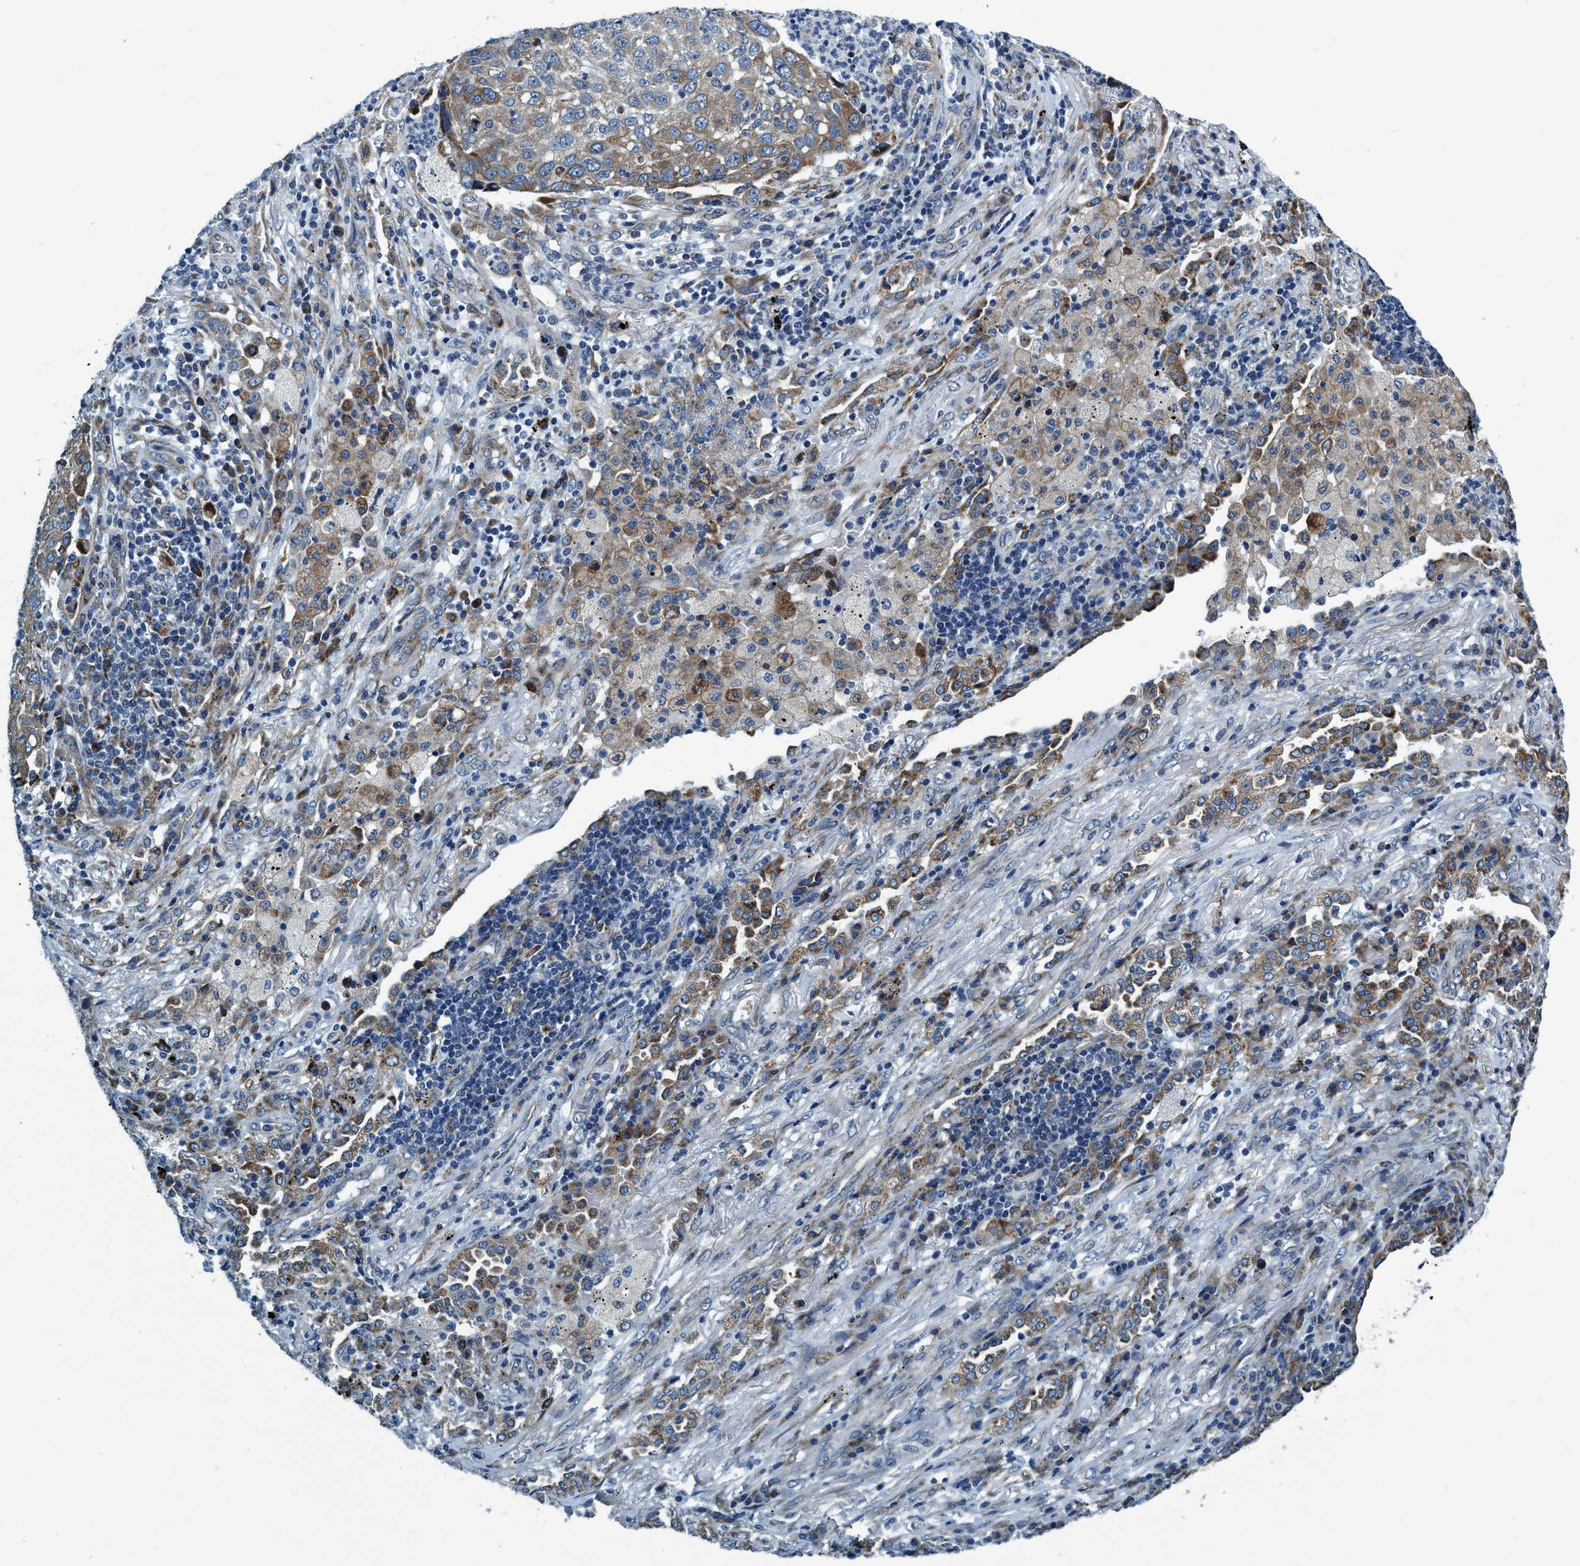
{"staining": {"intensity": "moderate", "quantity": "<25%", "location": "cytoplasmic/membranous"}, "tissue": "lung cancer", "cell_type": "Tumor cells", "image_type": "cancer", "snomed": [{"axis": "morphology", "description": "Squamous cell carcinoma, NOS"}, {"axis": "topography", "description": "Lung"}], "caption": "Immunohistochemistry staining of squamous cell carcinoma (lung), which exhibits low levels of moderate cytoplasmic/membranous expression in about <25% of tumor cells indicating moderate cytoplasmic/membranous protein staining. The staining was performed using DAB (3,3'-diaminobenzidine) (brown) for protein detection and nuclei were counterstained in hematoxylin (blue).", "gene": "ARMC9", "patient": {"sex": "female", "age": 63}}